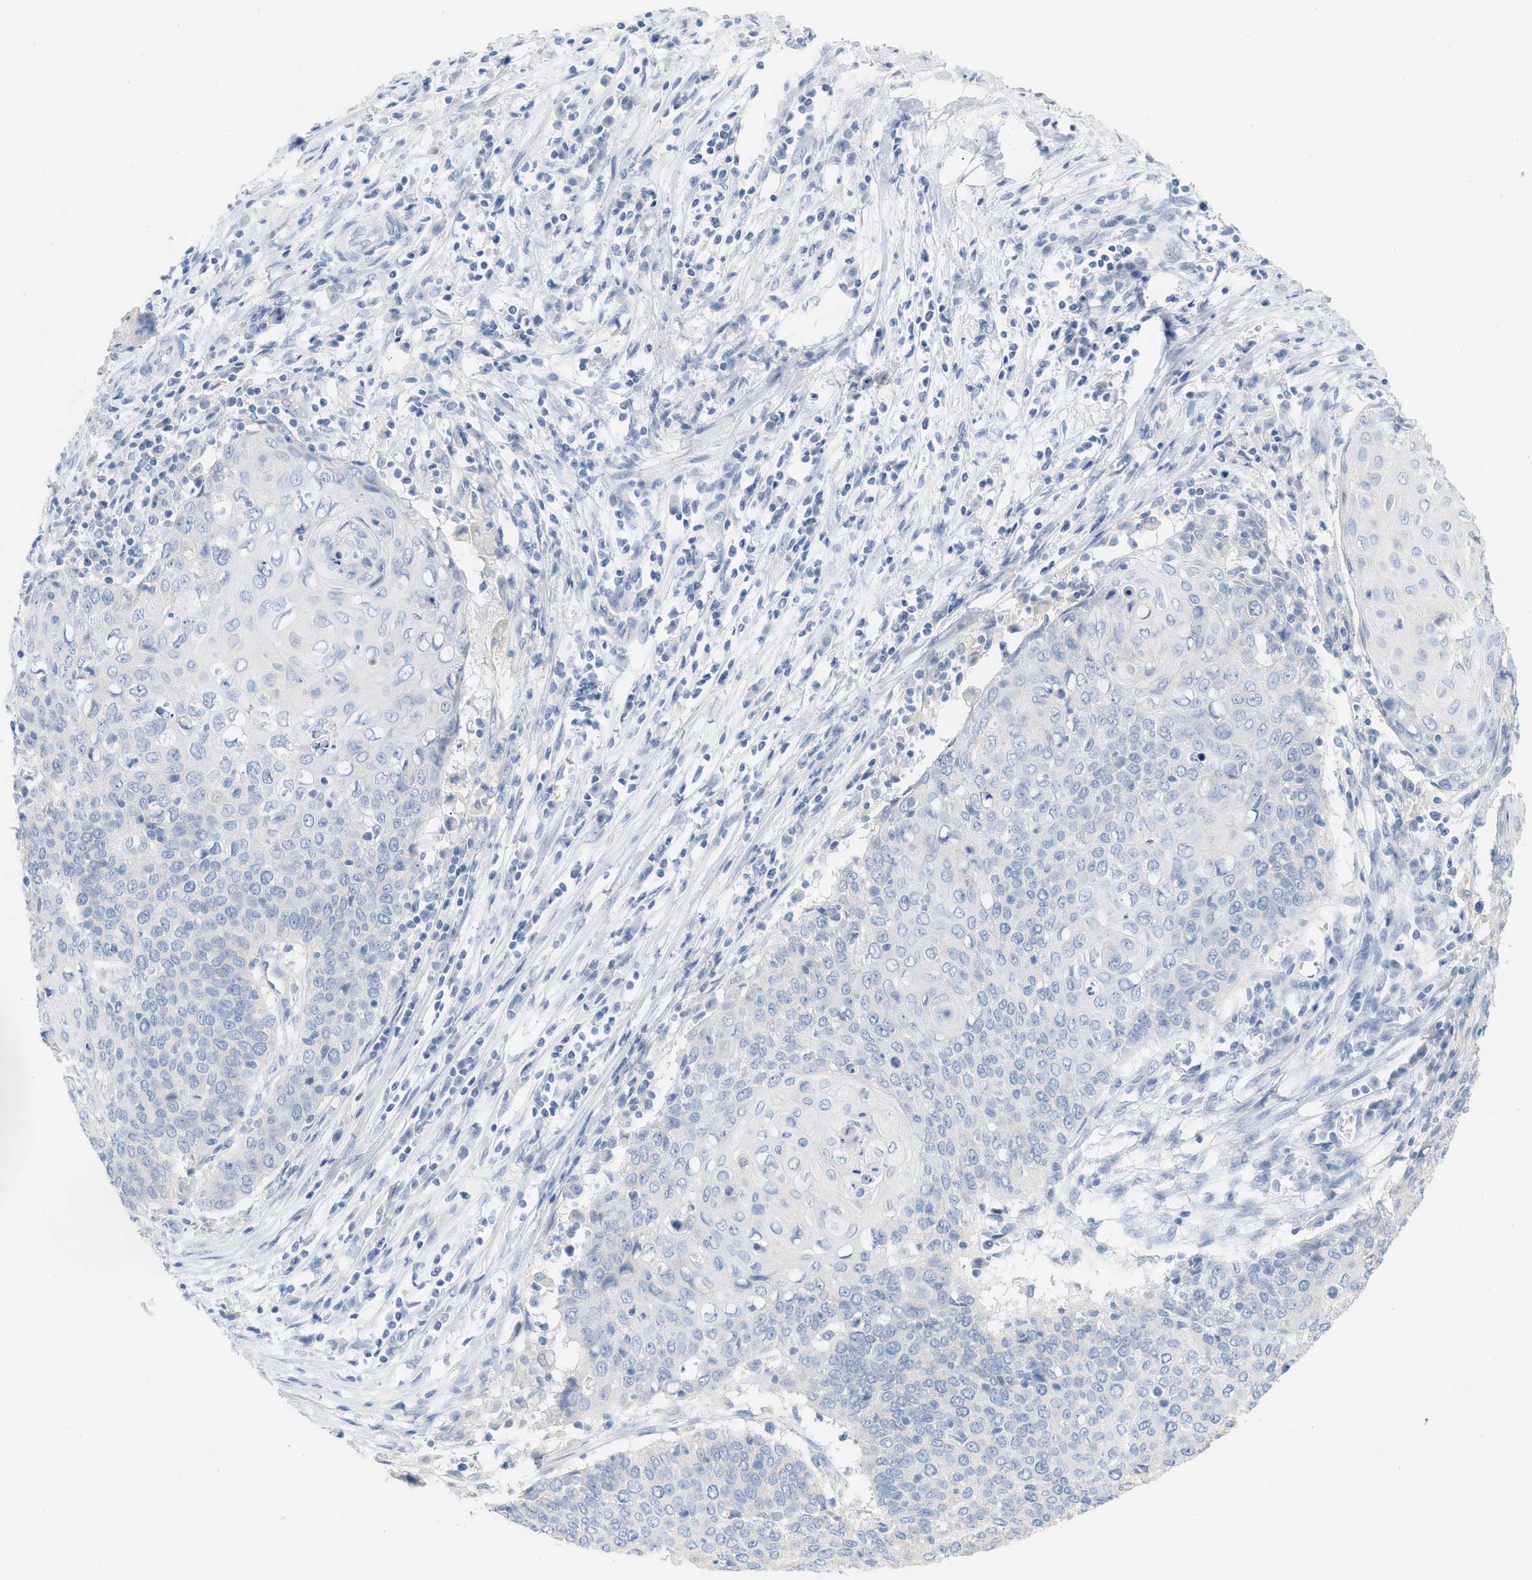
{"staining": {"intensity": "negative", "quantity": "none", "location": "none"}, "tissue": "cervical cancer", "cell_type": "Tumor cells", "image_type": "cancer", "snomed": [{"axis": "morphology", "description": "Squamous cell carcinoma, NOS"}, {"axis": "topography", "description": "Cervix"}], "caption": "Tumor cells show no significant staining in squamous cell carcinoma (cervical).", "gene": "PAPPA", "patient": {"sex": "female", "age": 39}}